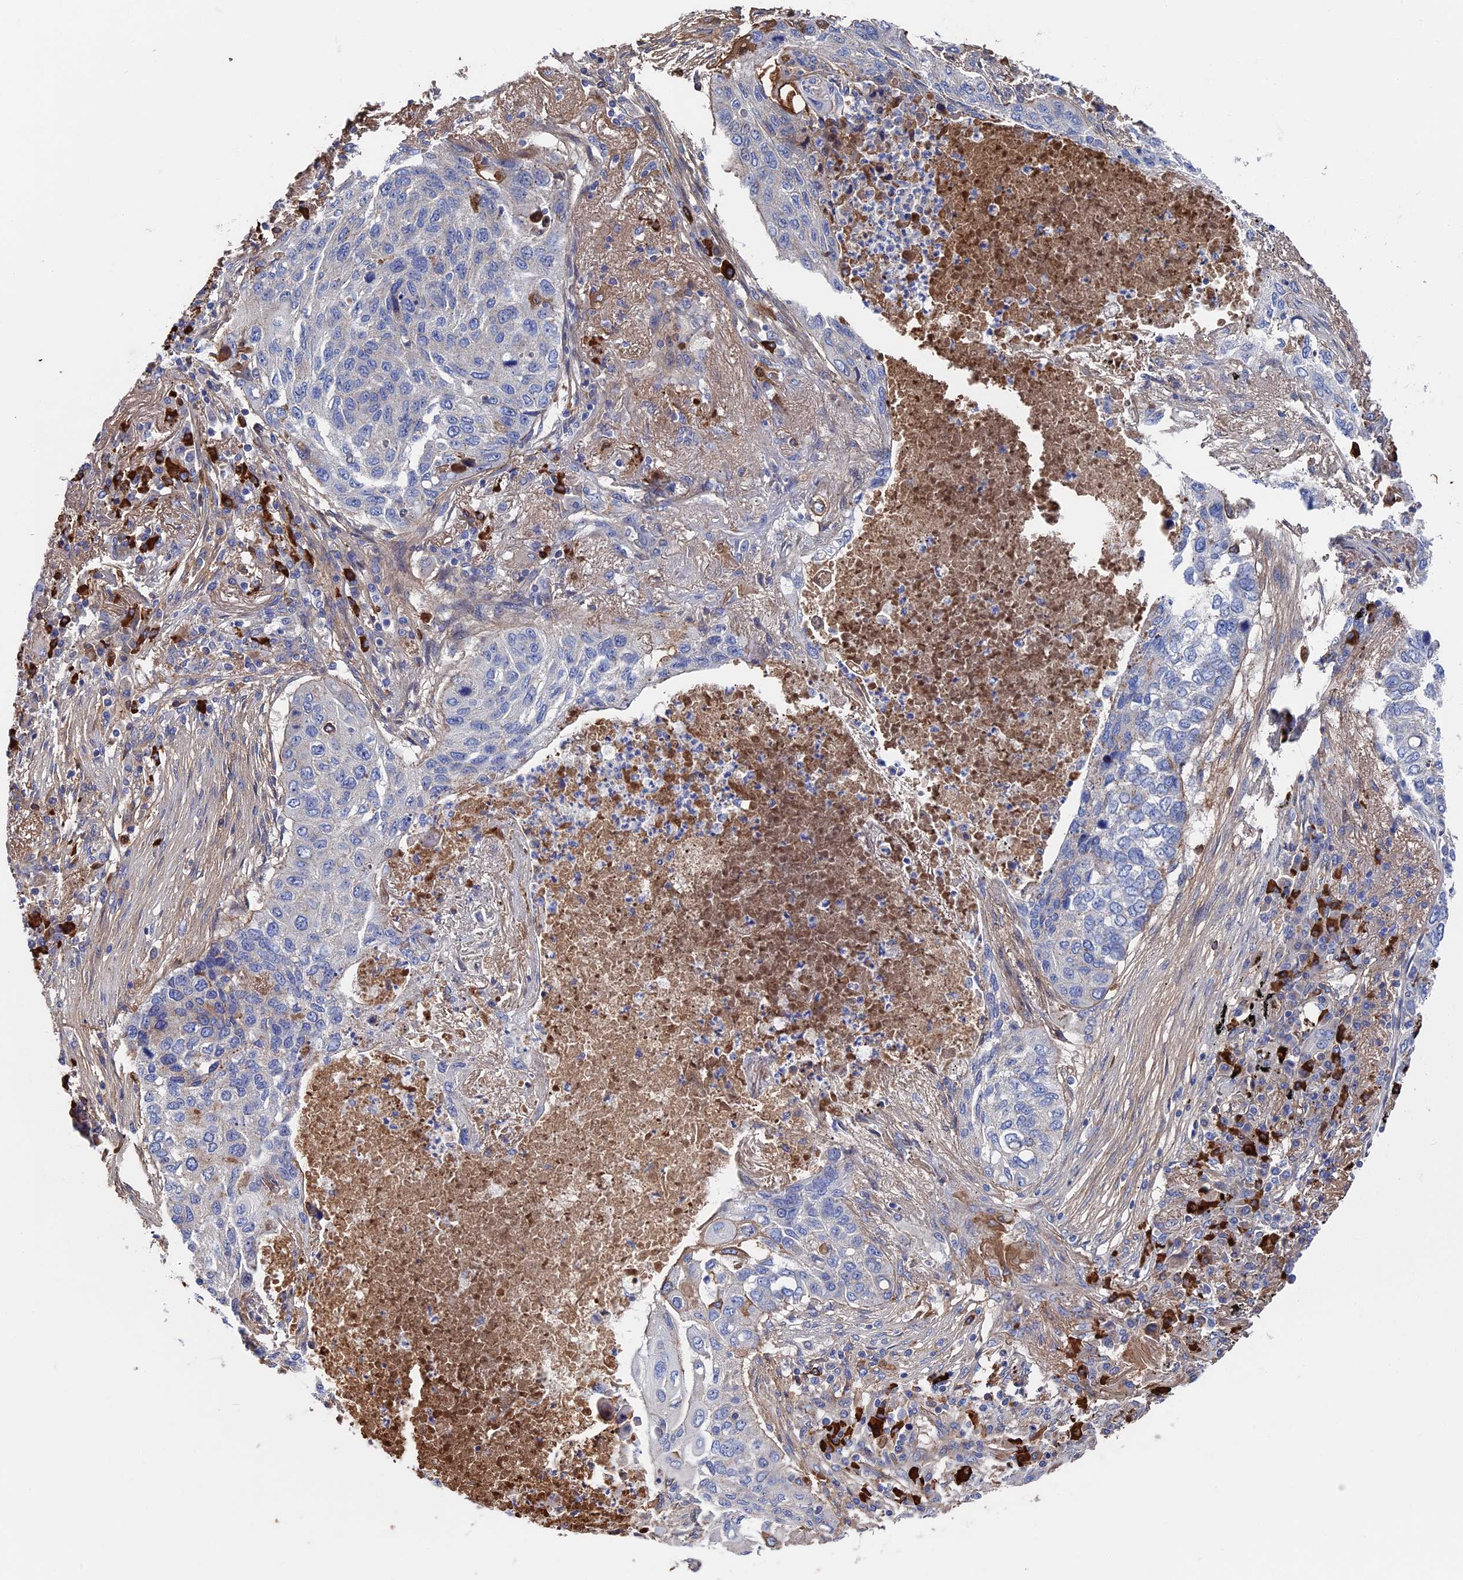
{"staining": {"intensity": "weak", "quantity": "<25%", "location": "cytoplasmic/membranous"}, "tissue": "lung cancer", "cell_type": "Tumor cells", "image_type": "cancer", "snomed": [{"axis": "morphology", "description": "Squamous cell carcinoma, NOS"}, {"axis": "topography", "description": "Lung"}], "caption": "Immunohistochemistry micrograph of human lung cancer stained for a protein (brown), which exhibits no positivity in tumor cells. (DAB immunohistochemistry visualized using brightfield microscopy, high magnification).", "gene": "RPUSD1", "patient": {"sex": "female", "age": 63}}